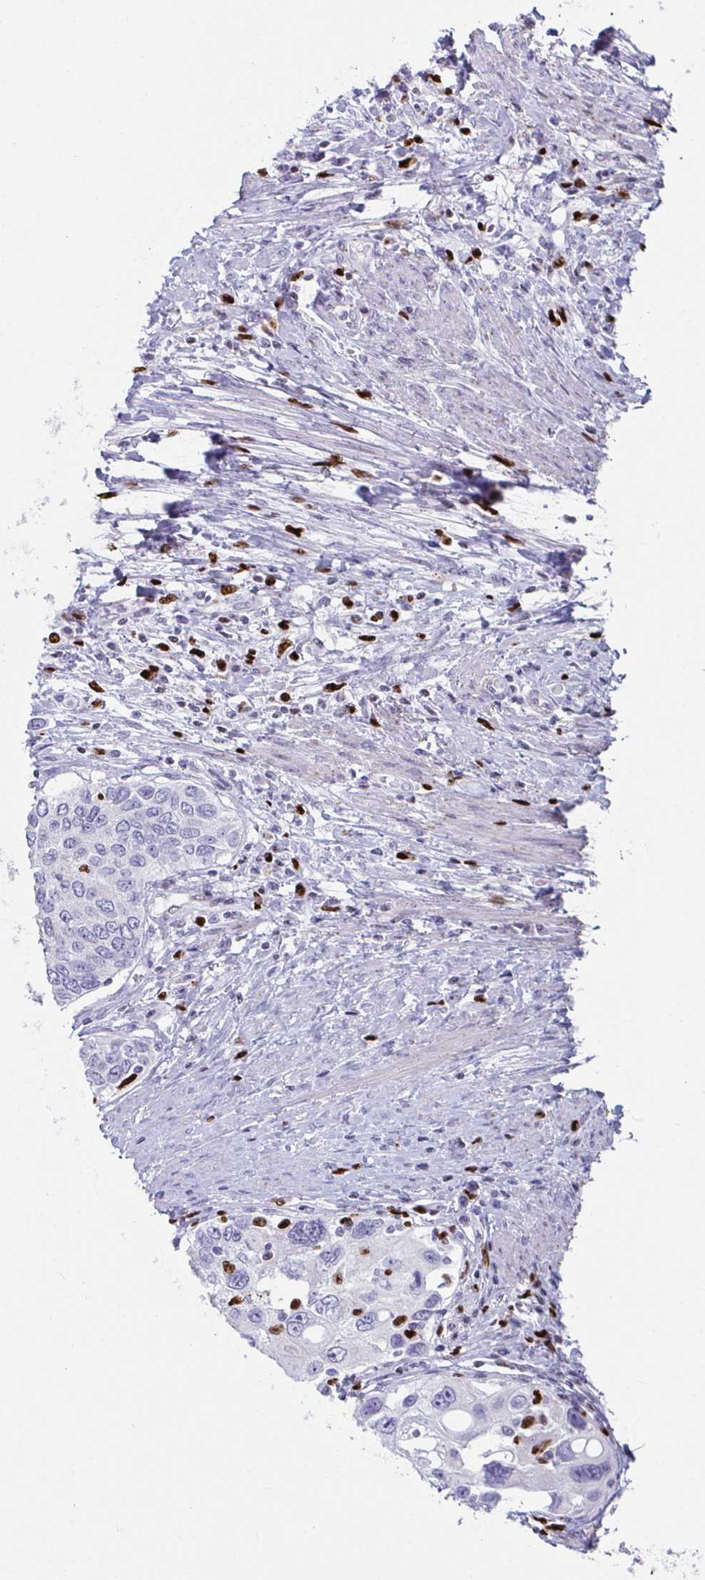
{"staining": {"intensity": "negative", "quantity": "none", "location": "none"}, "tissue": "urothelial cancer", "cell_type": "Tumor cells", "image_type": "cancer", "snomed": [{"axis": "morphology", "description": "Urothelial carcinoma, High grade"}, {"axis": "topography", "description": "Urinary bladder"}], "caption": "Urothelial carcinoma (high-grade) stained for a protein using immunohistochemistry (IHC) displays no staining tumor cells.", "gene": "ZNF586", "patient": {"sex": "female", "age": 56}}